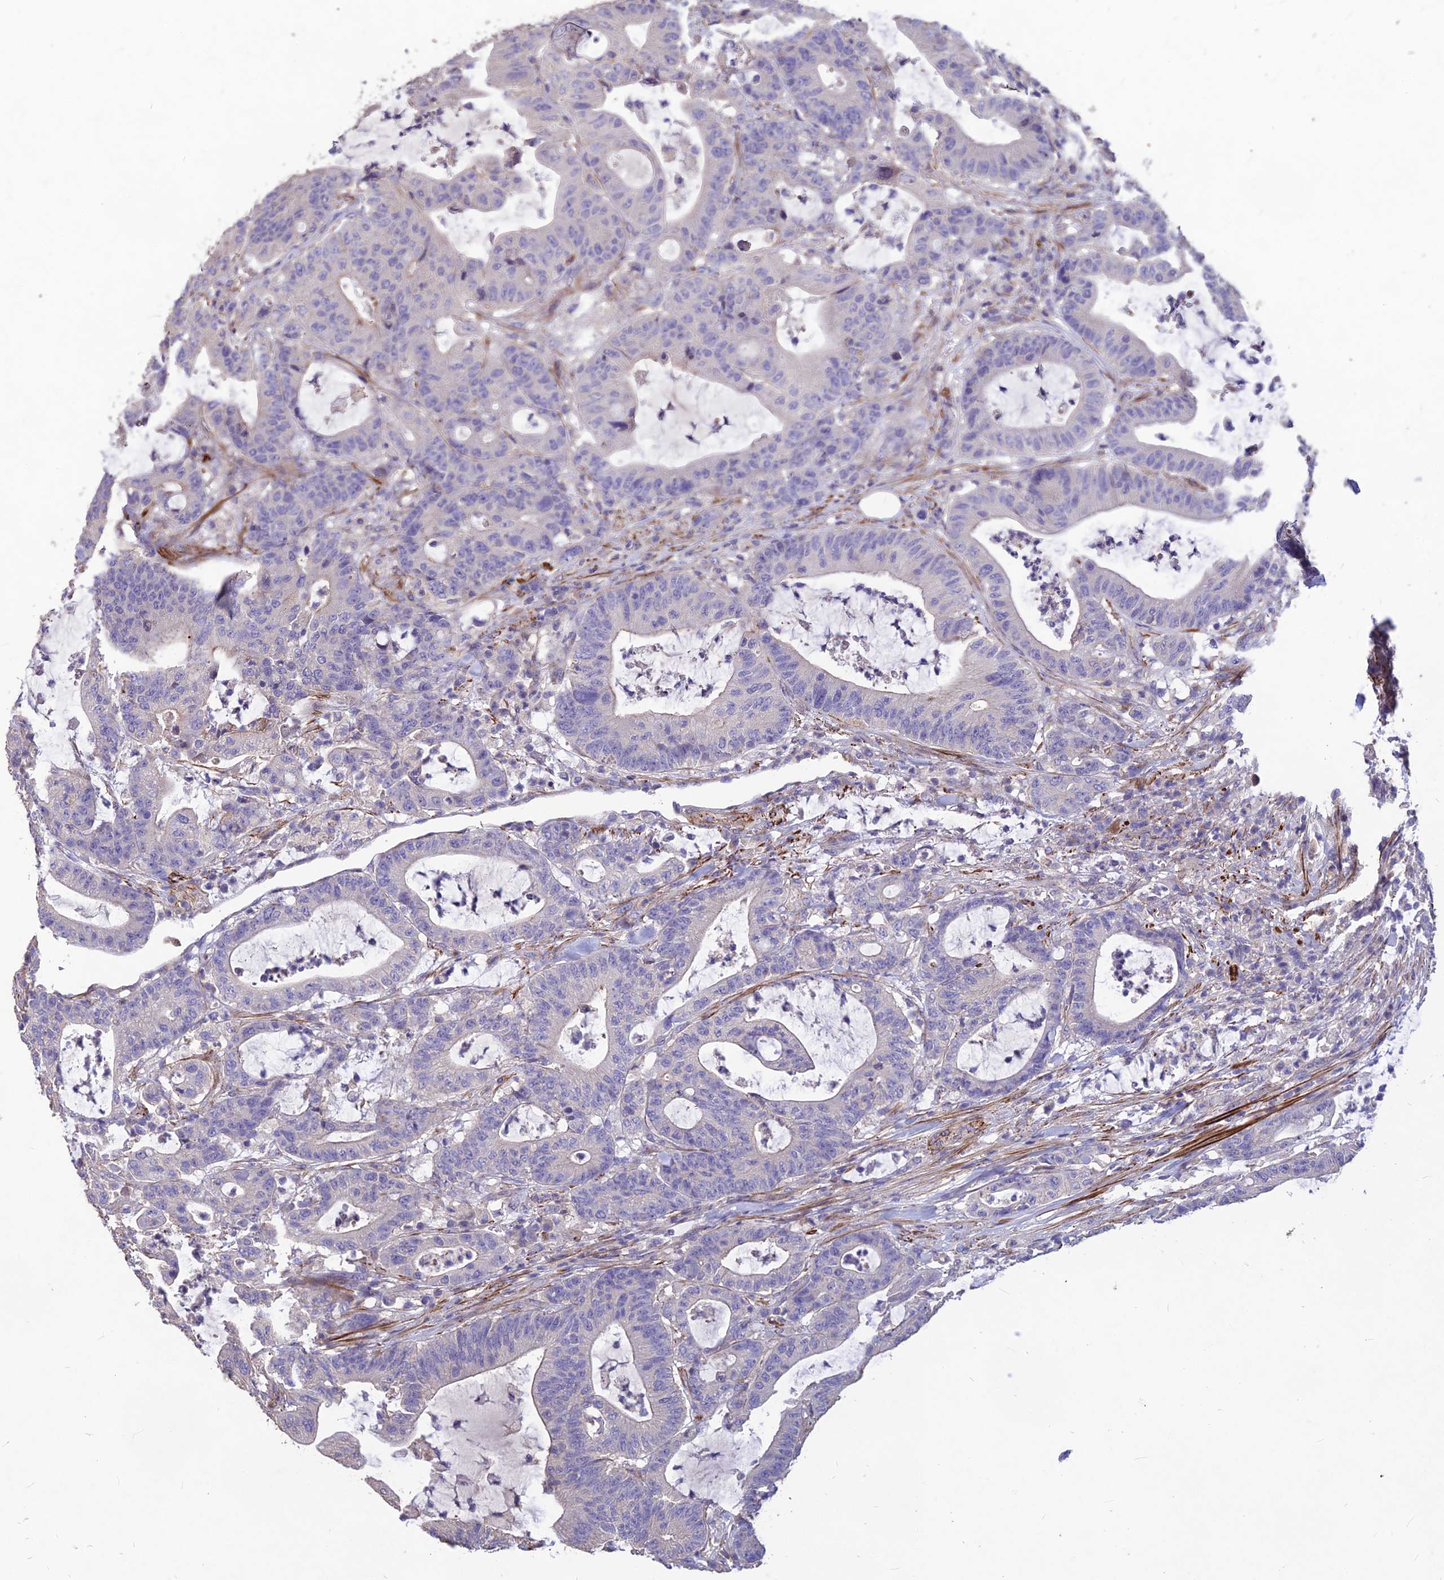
{"staining": {"intensity": "negative", "quantity": "none", "location": "none"}, "tissue": "colorectal cancer", "cell_type": "Tumor cells", "image_type": "cancer", "snomed": [{"axis": "morphology", "description": "Adenocarcinoma, NOS"}, {"axis": "topography", "description": "Colon"}], "caption": "This is an immunohistochemistry (IHC) image of human adenocarcinoma (colorectal). There is no expression in tumor cells.", "gene": "CLUH", "patient": {"sex": "female", "age": 84}}